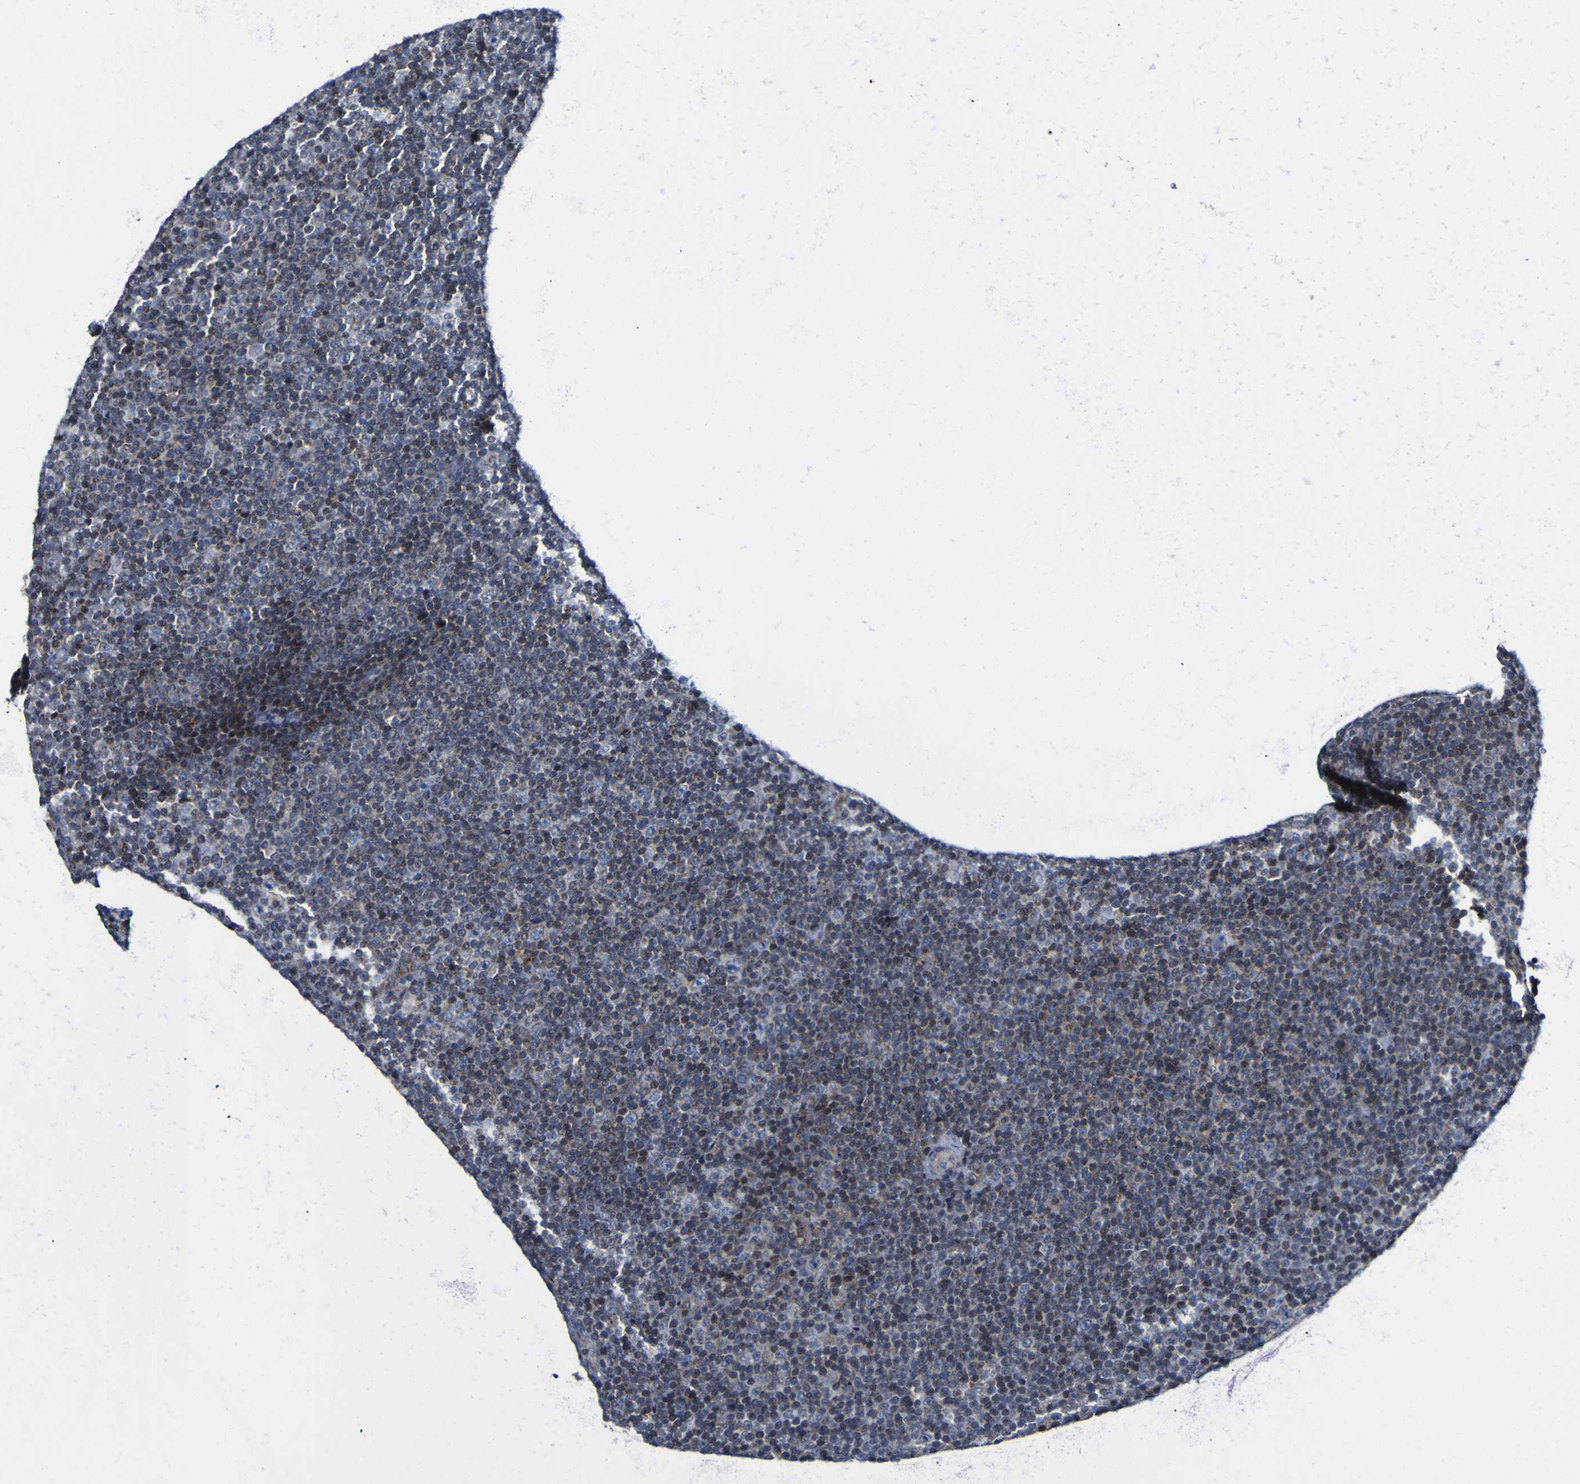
{"staining": {"intensity": "negative", "quantity": "none", "location": "none"}, "tissue": "lymphoma", "cell_type": "Tumor cells", "image_type": "cancer", "snomed": [{"axis": "morphology", "description": "Malignant lymphoma, non-Hodgkin's type, Low grade"}, {"axis": "topography", "description": "Lymph node"}], "caption": "Lymphoma stained for a protein using immunohistochemistry displays no staining tumor cells.", "gene": "CCDC90B", "patient": {"sex": "female", "age": 67}}